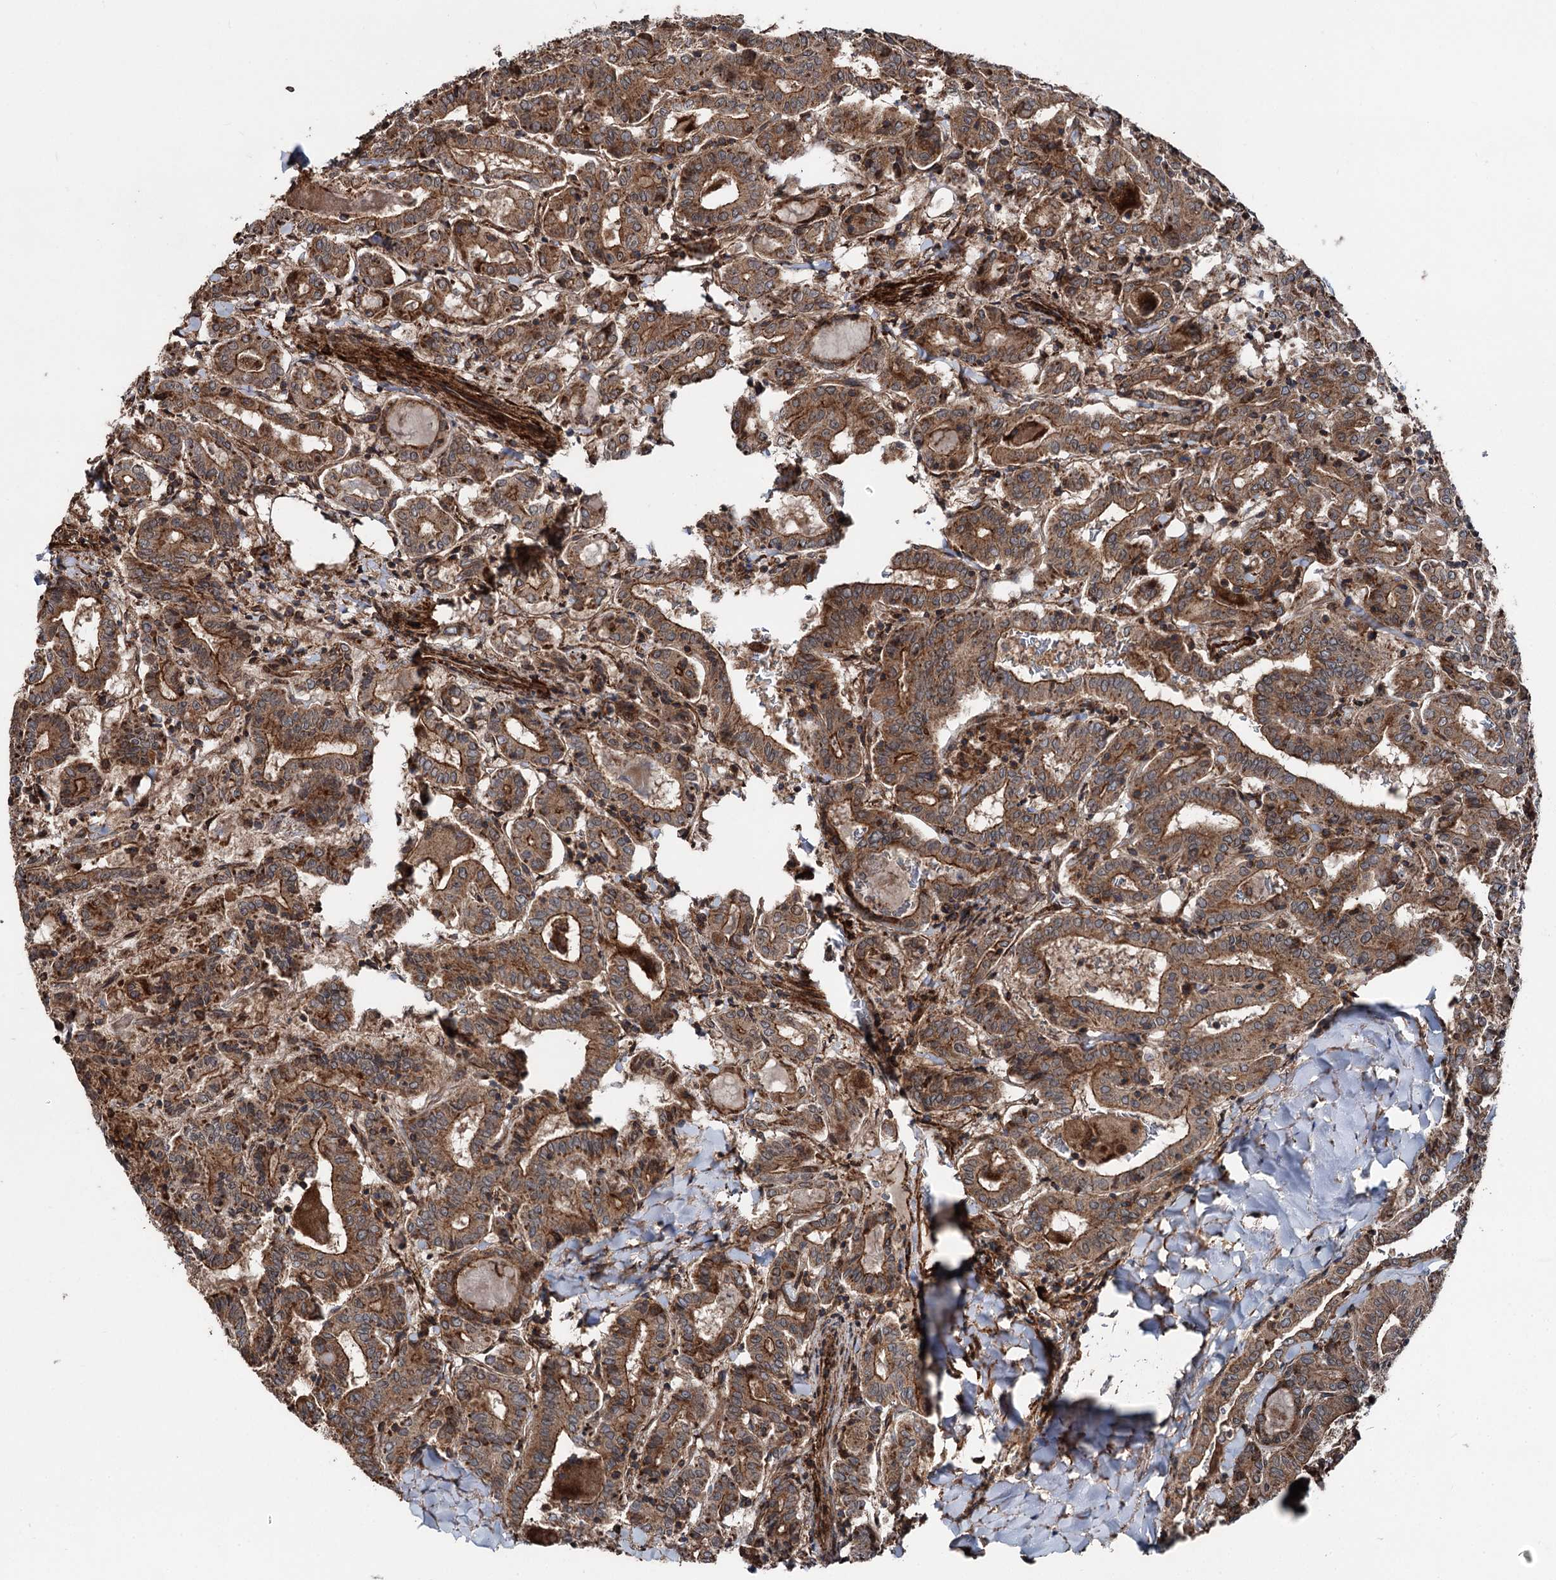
{"staining": {"intensity": "moderate", "quantity": ">75%", "location": "cytoplasmic/membranous"}, "tissue": "thyroid cancer", "cell_type": "Tumor cells", "image_type": "cancer", "snomed": [{"axis": "morphology", "description": "Papillary adenocarcinoma, NOS"}, {"axis": "topography", "description": "Thyroid gland"}], "caption": "Moderate cytoplasmic/membranous expression is seen in approximately >75% of tumor cells in papillary adenocarcinoma (thyroid). The staining was performed using DAB (3,3'-diaminobenzidine), with brown indicating positive protein expression. Nuclei are stained blue with hematoxylin.", "gene": "ITFG2", "patient": {"sex": "female", "age": 72}}